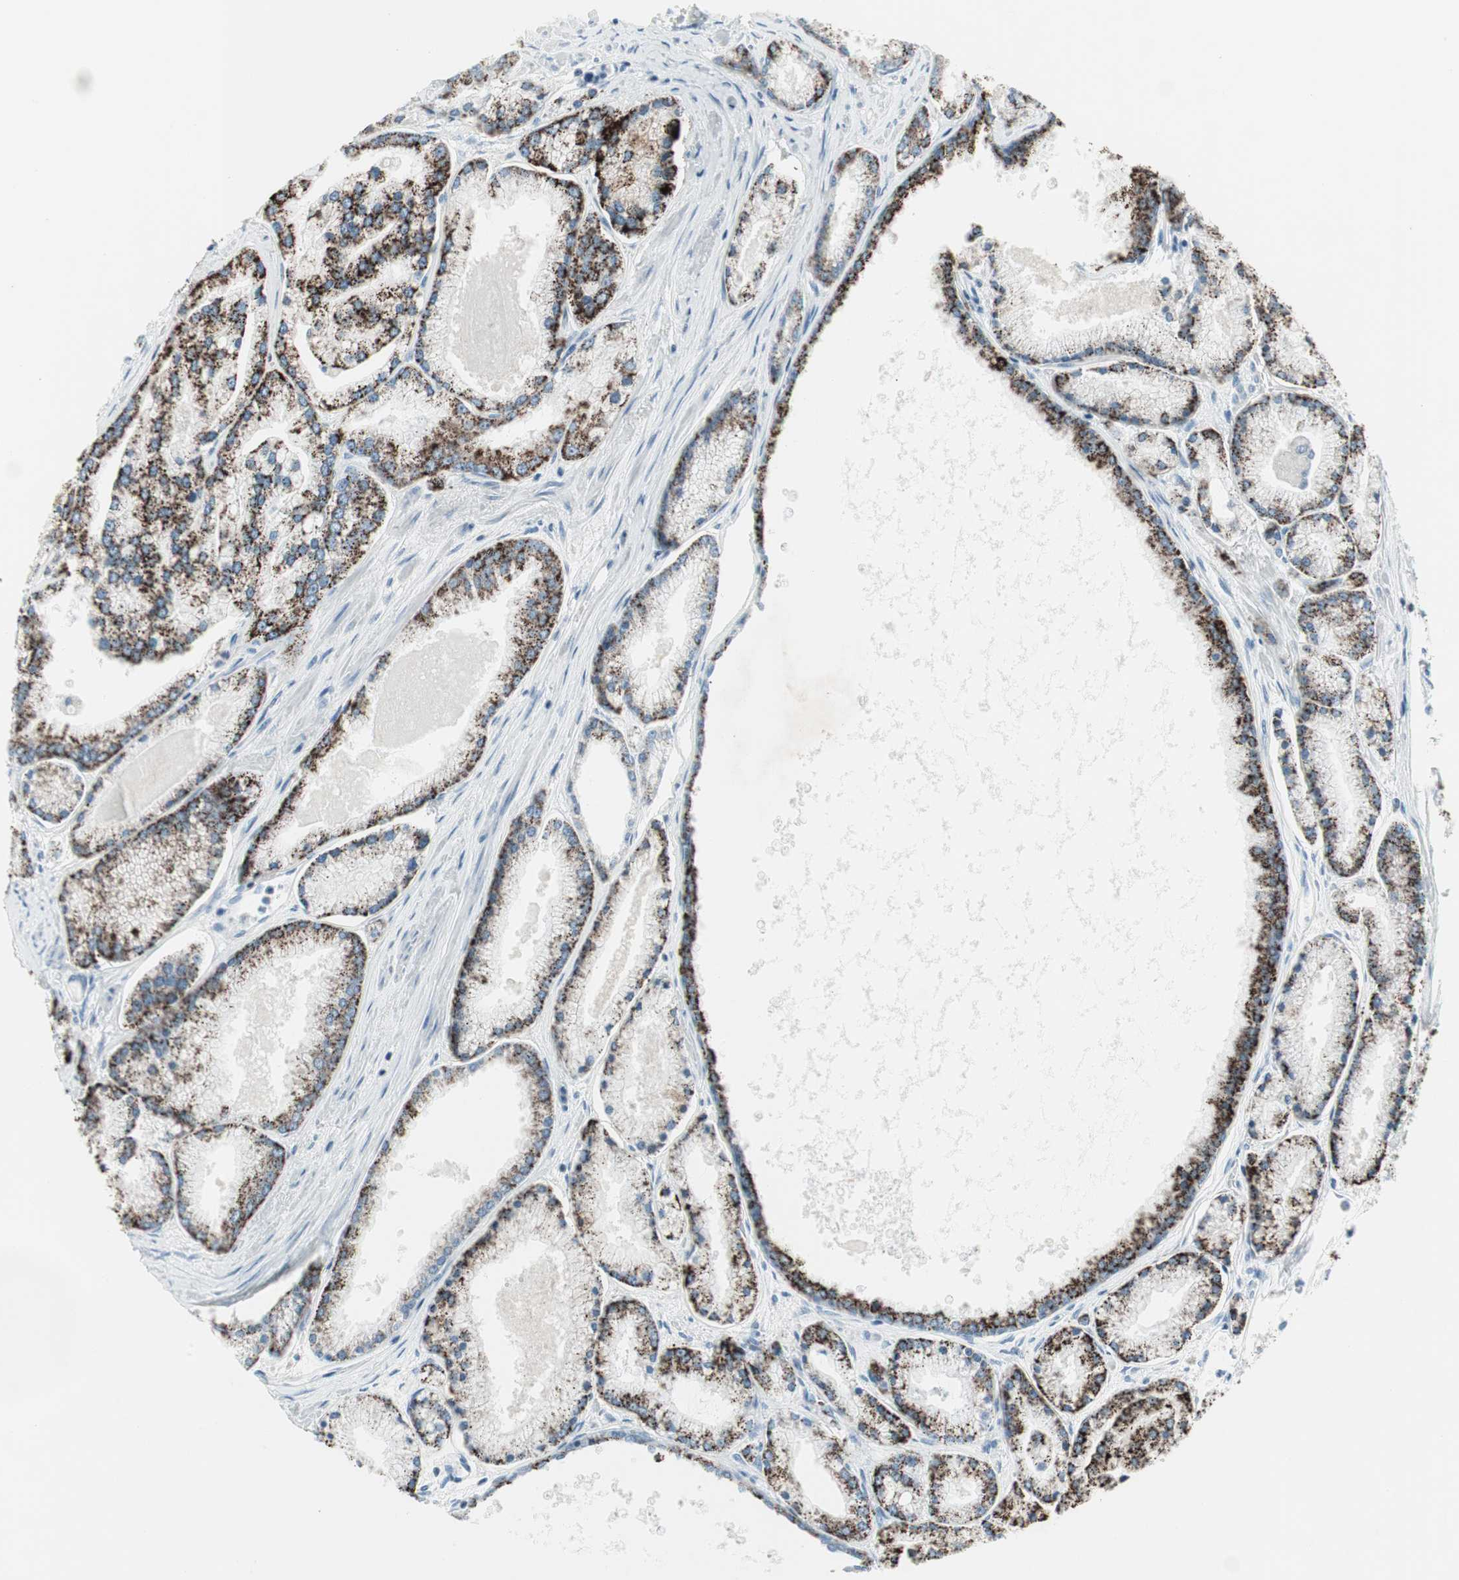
{"staining": {"intensity": "strong", "quantity": "25%-75%", "location": "cytoplasmic/membranous"}, "tissue": "prostate cancer", "cell_type": "Tumor cells", "image_type": "cancer", "snomed": [{"axis": "morphology", "description": "Adenocarcinoma, High grade"}, {"axis": "topography", "description": "Prostate"}], "caption": "Prostate high-grade adenocarcinoma tissue demonstrates strong cytoplasmic/membranous positivity in approximately 25%-75% of tumor cells", "gene": "ARG2", "patient": {"sex": "male", "age": 61}}